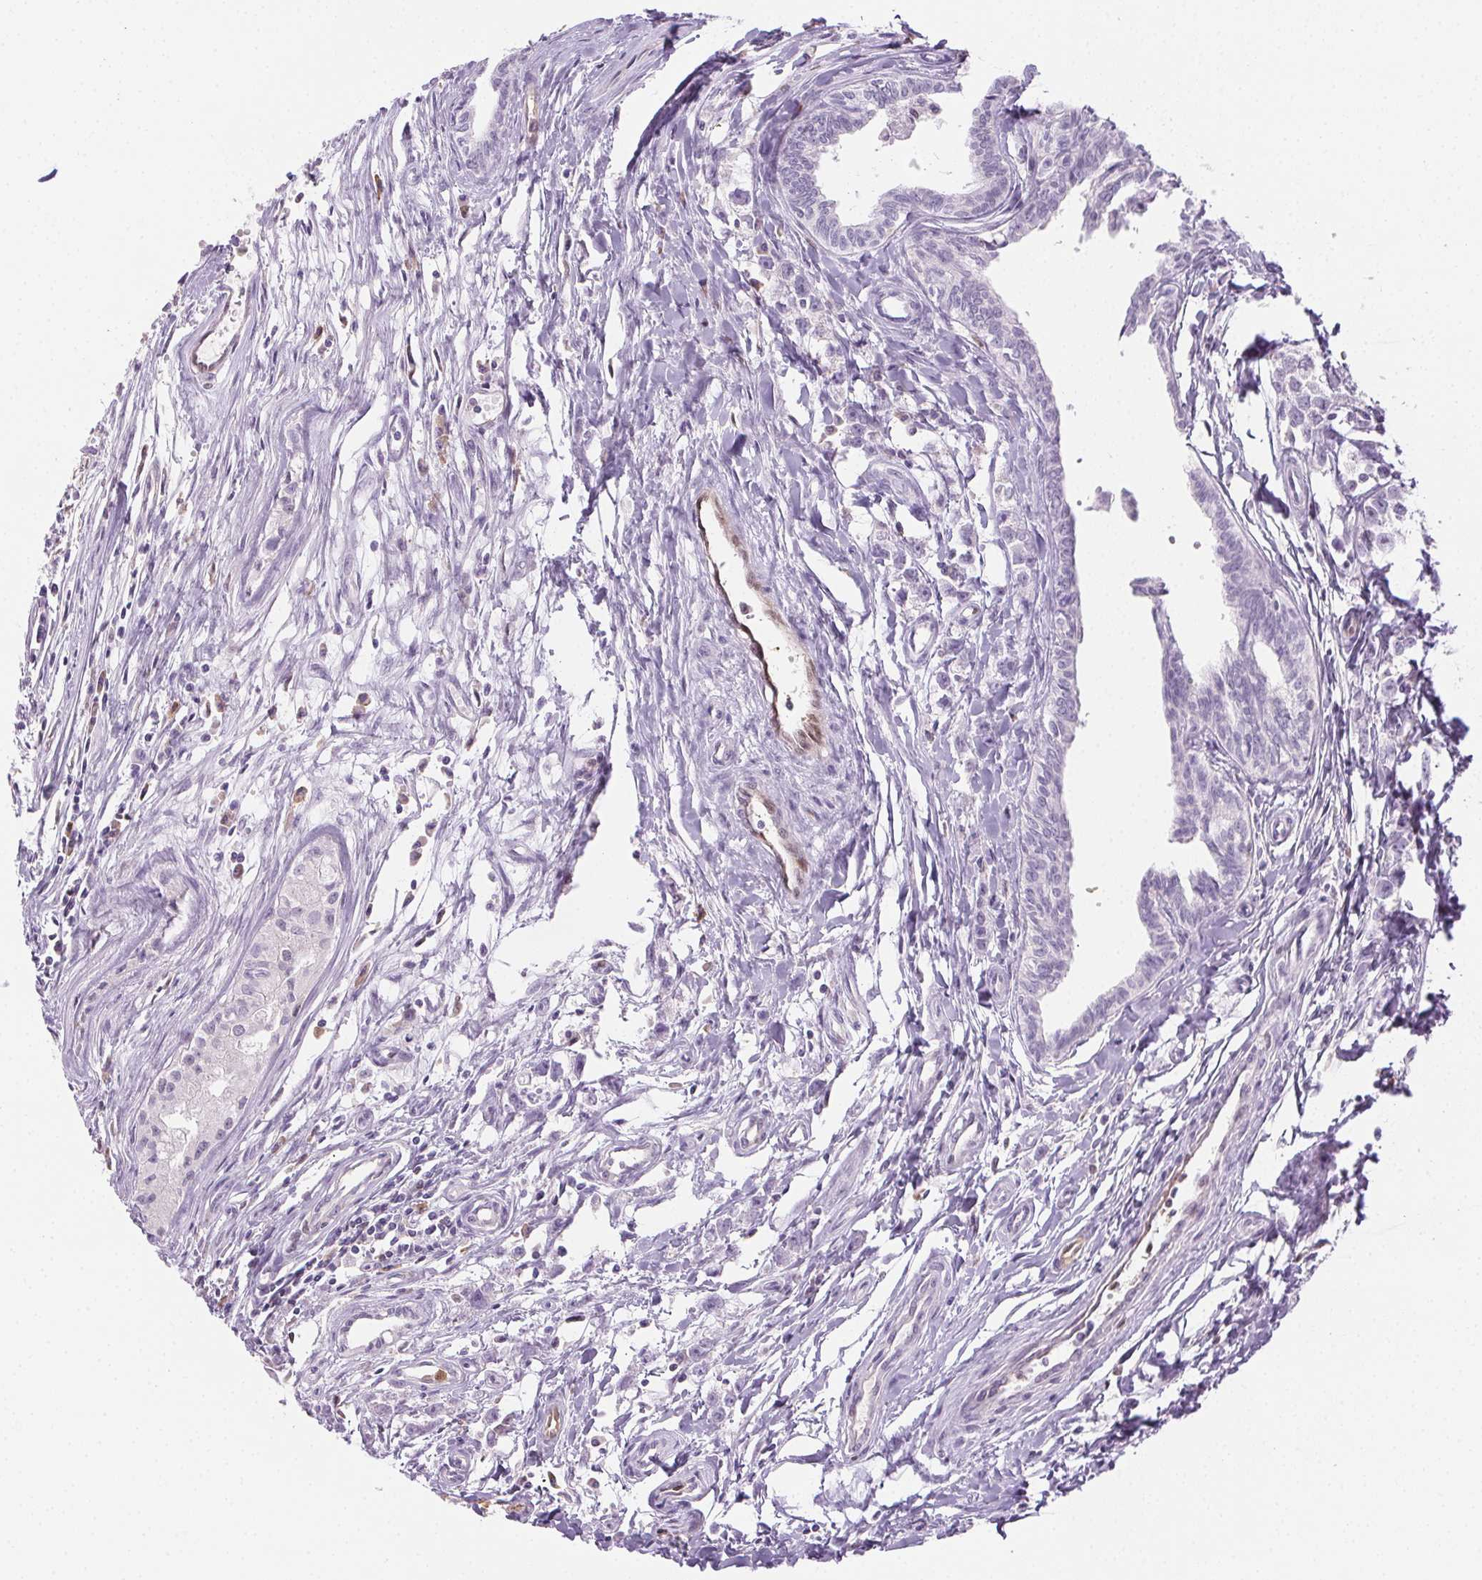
{"staining": {"intensity": "negative", "quantity": "none", "location": "none"}, "tissue": "testis cancer", "cell_type": "Tumor cells", "image_type": "cancer", "snomed": [{"axis": "morphology", "description": "Carcinoma, Embryonal, NOS"}, {"axis": "morphology", "description": "Teratoma, malignant, NOS"}, {"axis": "topography", "description": "Testis"}], "caption": "This is an immunohistochemistry (IHC) image of embryonal carcinoma (testis). There is no expression in tumor cells.", "gene": "TMEM45A", "patient": {"sex": "male", "age": 24}}